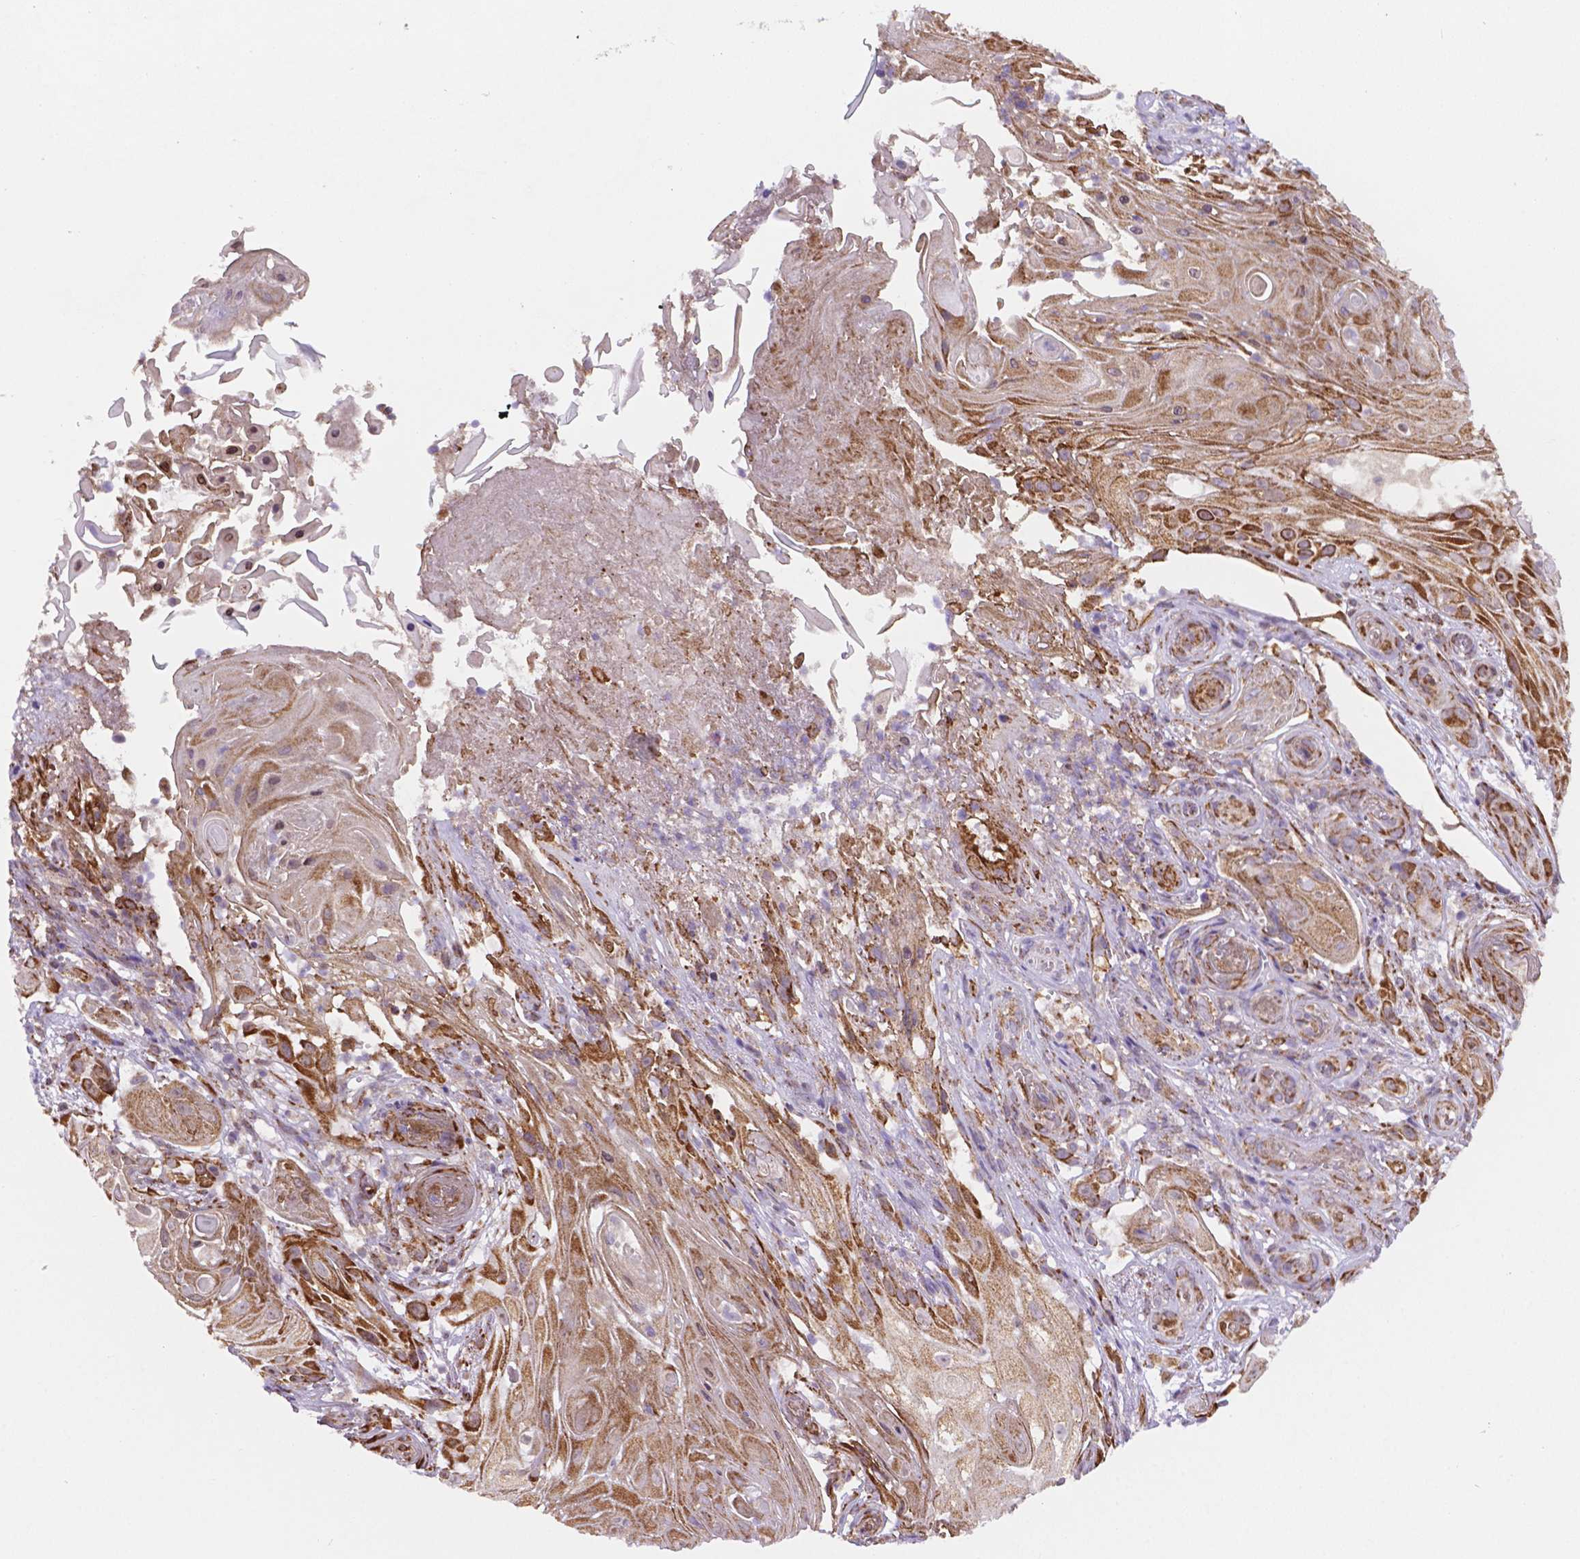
{"staining": {"intensity": "moderate", "quantity": "25%-75%", "location": "cytoplasmic/membranous"}, "tissue": "skin cancer", "cell_type": "Tumor cells", "image_type": "cancer", "snomed": [{"axis": "morphology", "description": "Squamous cell carcinoma, NOS"}, {"axis": "topography", "description": "Skin"}], "caption": "This is an image of immunohistochemistry (IHC) staining of skin squamous cell carcinoma, which shows moderate staining in the cytoplasmic/membranous of tumor cells.", "gene": "FNIP1", "patient": {"sex": "male", "age": 62}}